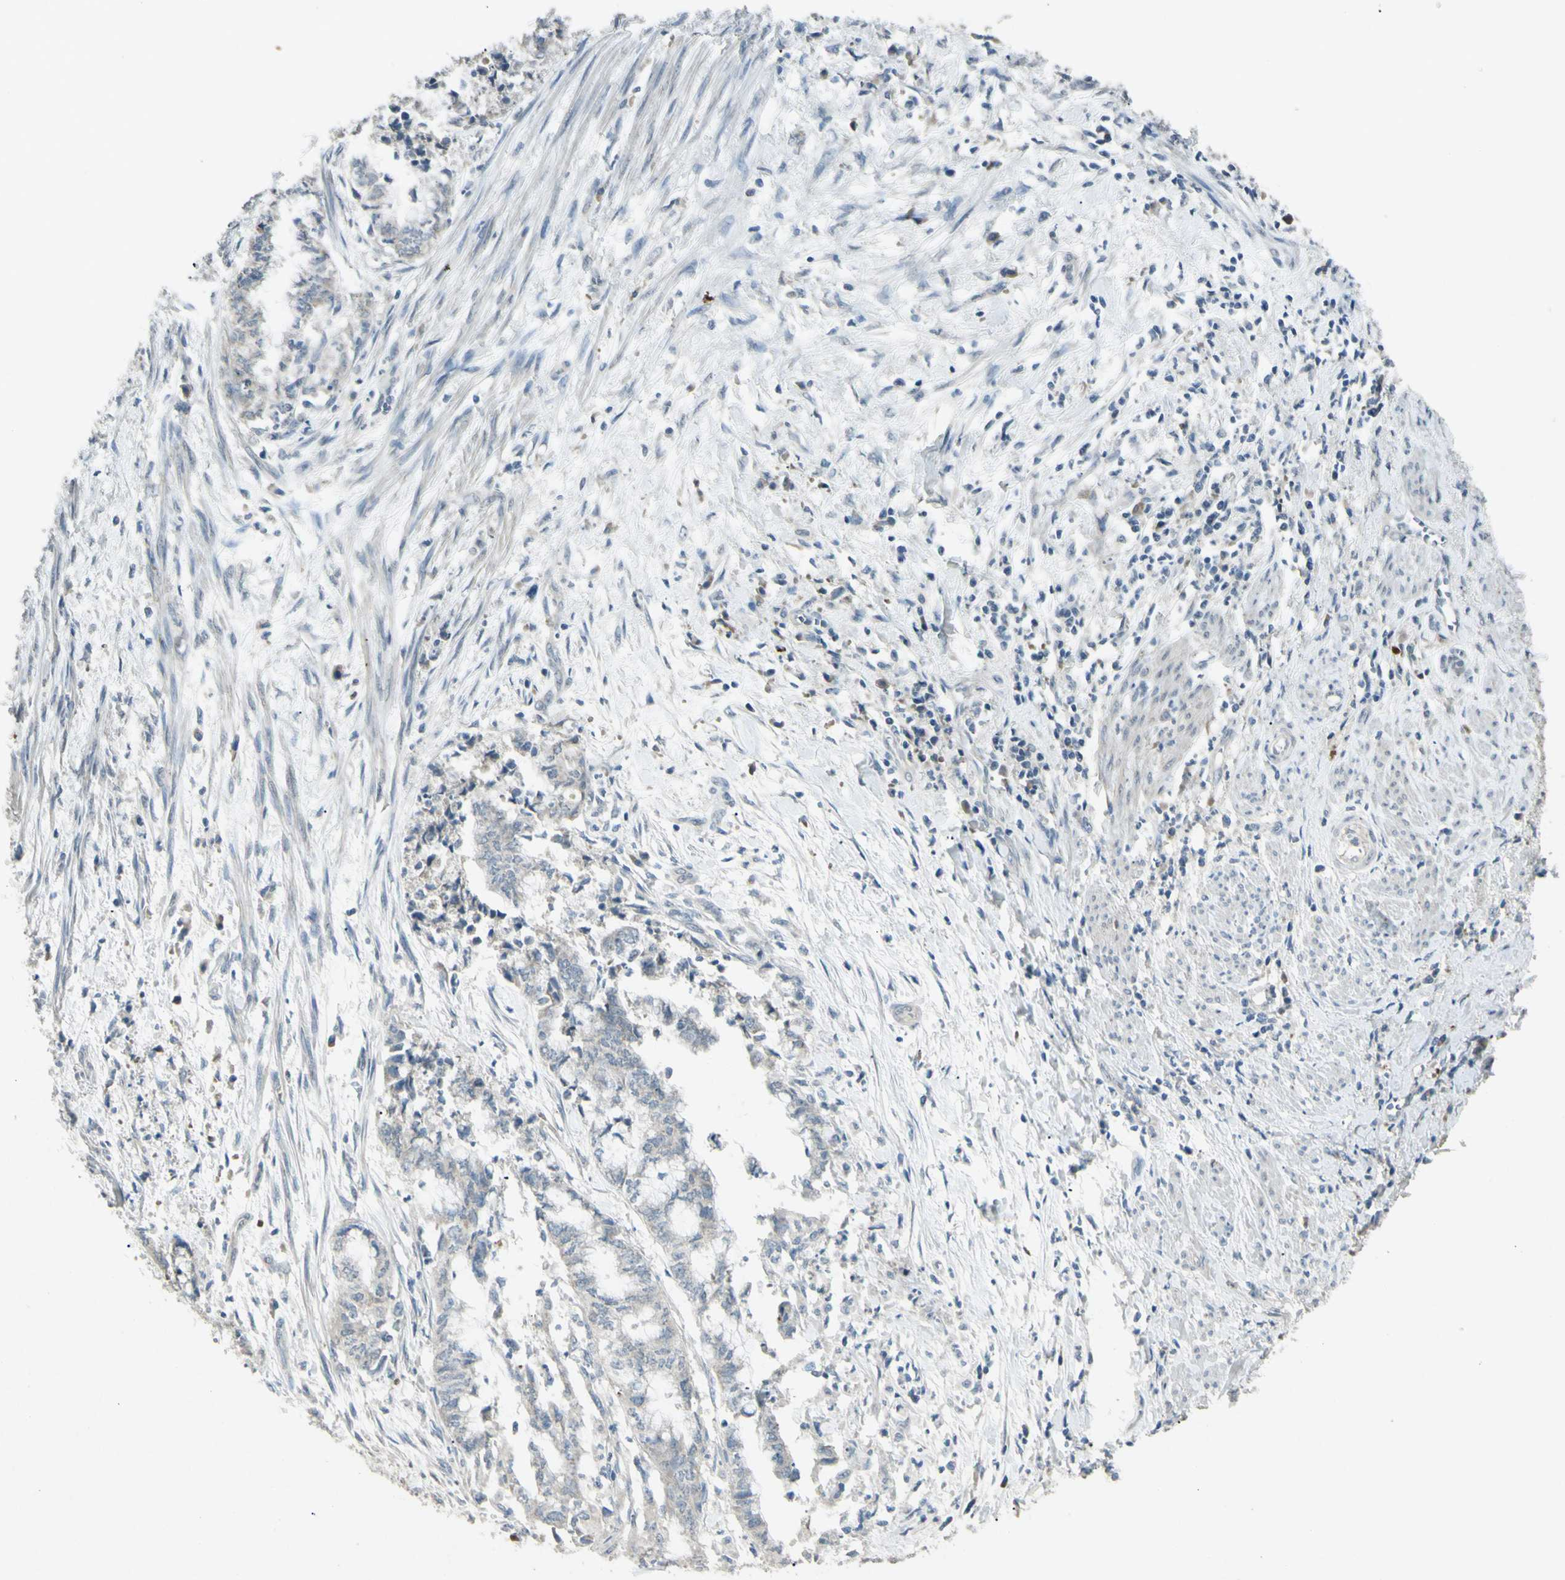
{"staining": {"intensity": "negative", "quantity": "none", "location": "none"}, "tissue": "endometrial cancer", "cell_type": "Tumor cells", "image_type": "cancer", "snomed": [{"axis": "morphology", "description": "Necrosis, NOS"}, {"axis": "morphology", "description": "Adenocarcinoma, NOS"}, {"axis": "topography", "description": "Endometrium"}], "caption": "A photomicrograph of endometrial cancer stained for a protein reveals no brown staining in tumor cells. The staining was performed using DAB (3,3'-diaminobenzidine) to visualize the protein expression in brown, while the nuclei were stained in blue with hematoxylin (Magnification: 20x).", "gene": "TIMM21", "patient": {"sex": "female", "age": 79}}